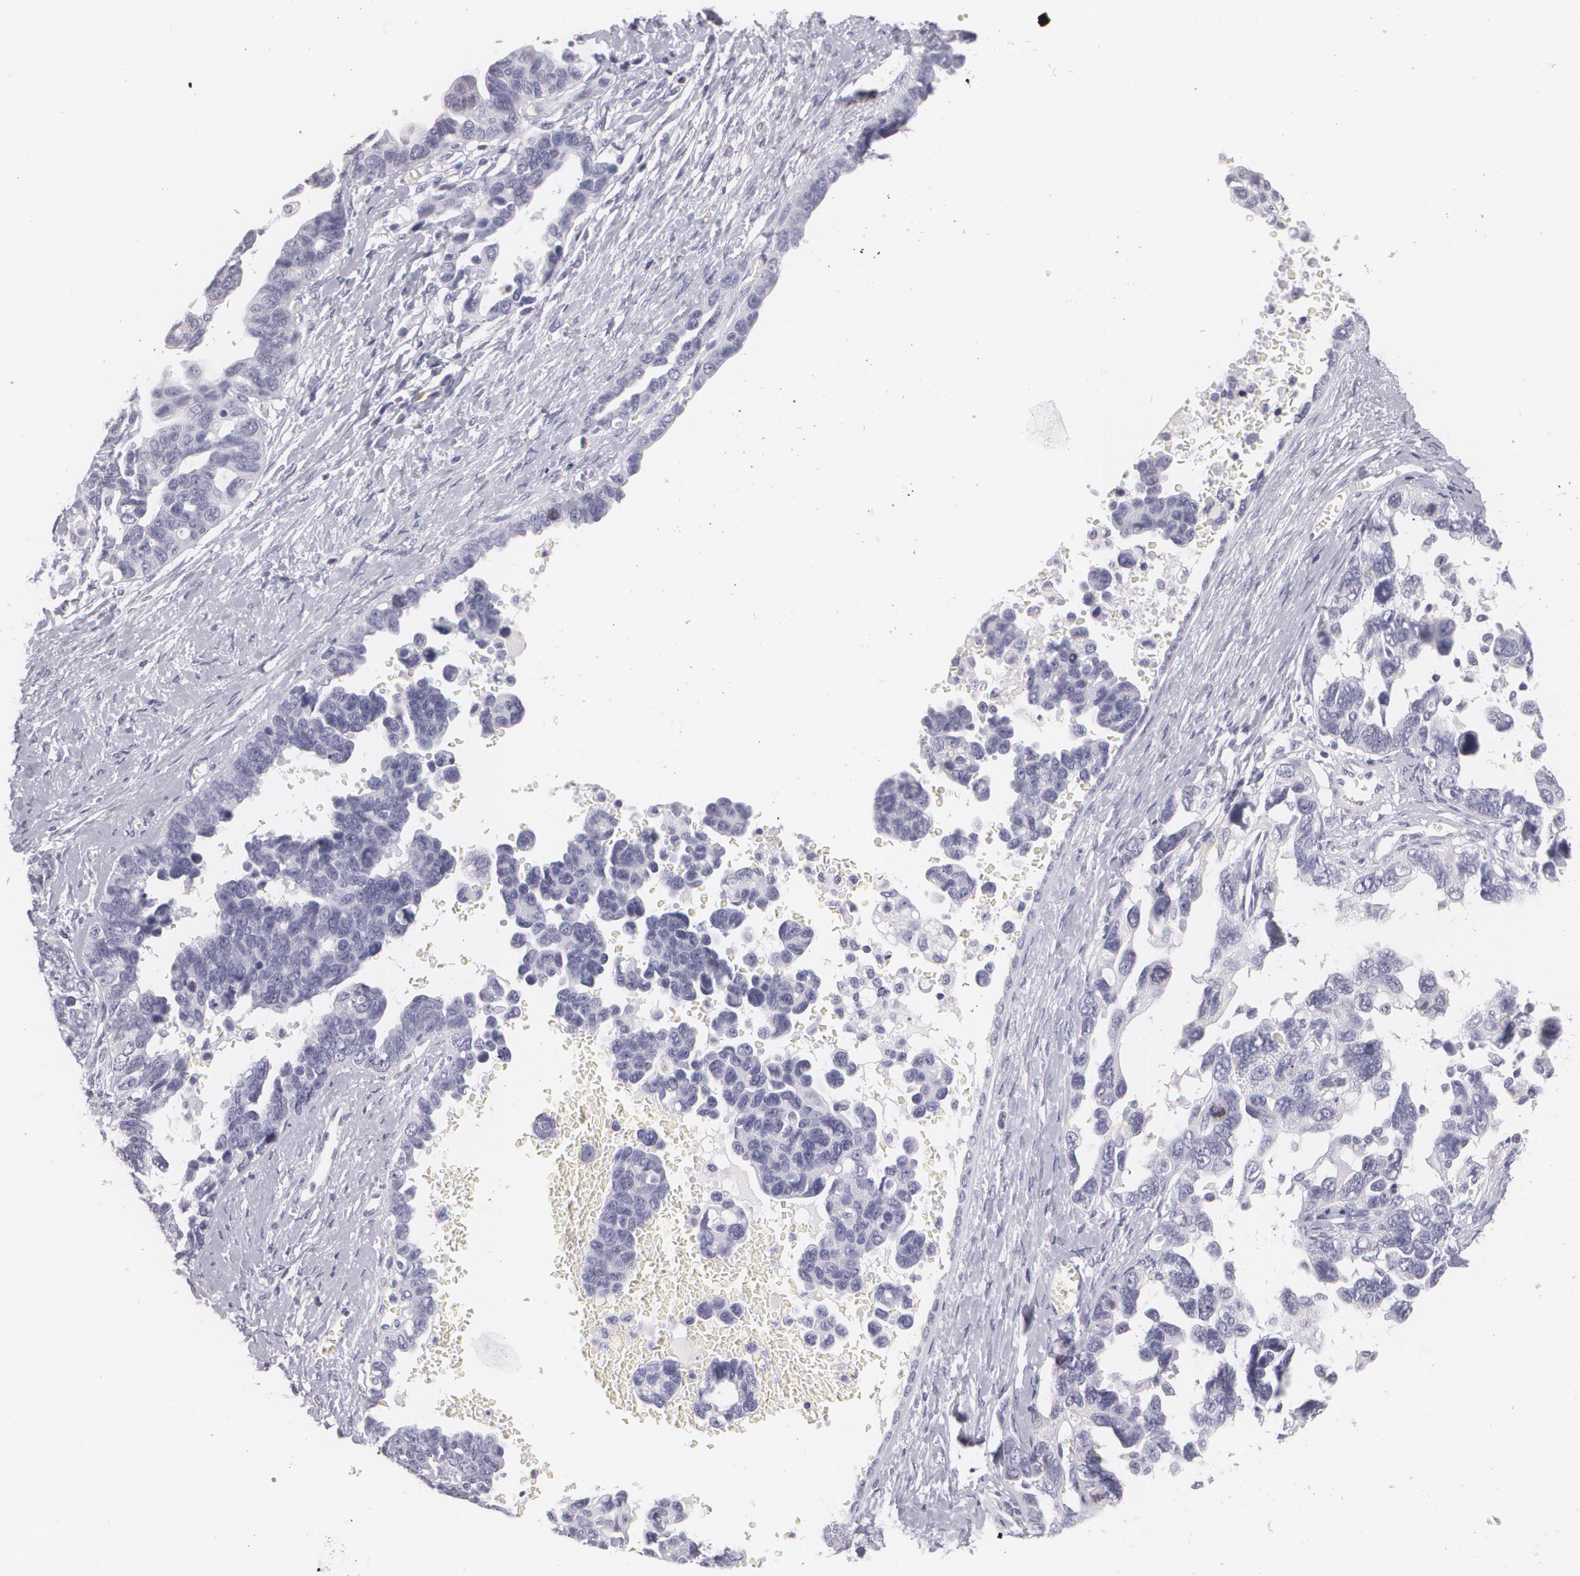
{"staining": {"intensity": "negative", "quantity": "none", "location": "none"}, "tissue": "ovarian cancer", "cell_type": "Tumor cells", "image_type": "cancer", "snomed": [{"axis": "morphology", "description": "Cystadenocarcinoma, serous, NOS"}, {"axis": "topography", "description": "Ovary"}], "caption": "An immunohistochemistry image of serous cystadenocarcinoma (ovarian) is shown. There is no staining in tumor cells of serous cystadenocarcinoma (ovarian).", "gene": "NGFR", "patient": {"sex": "female", "age": 69}}